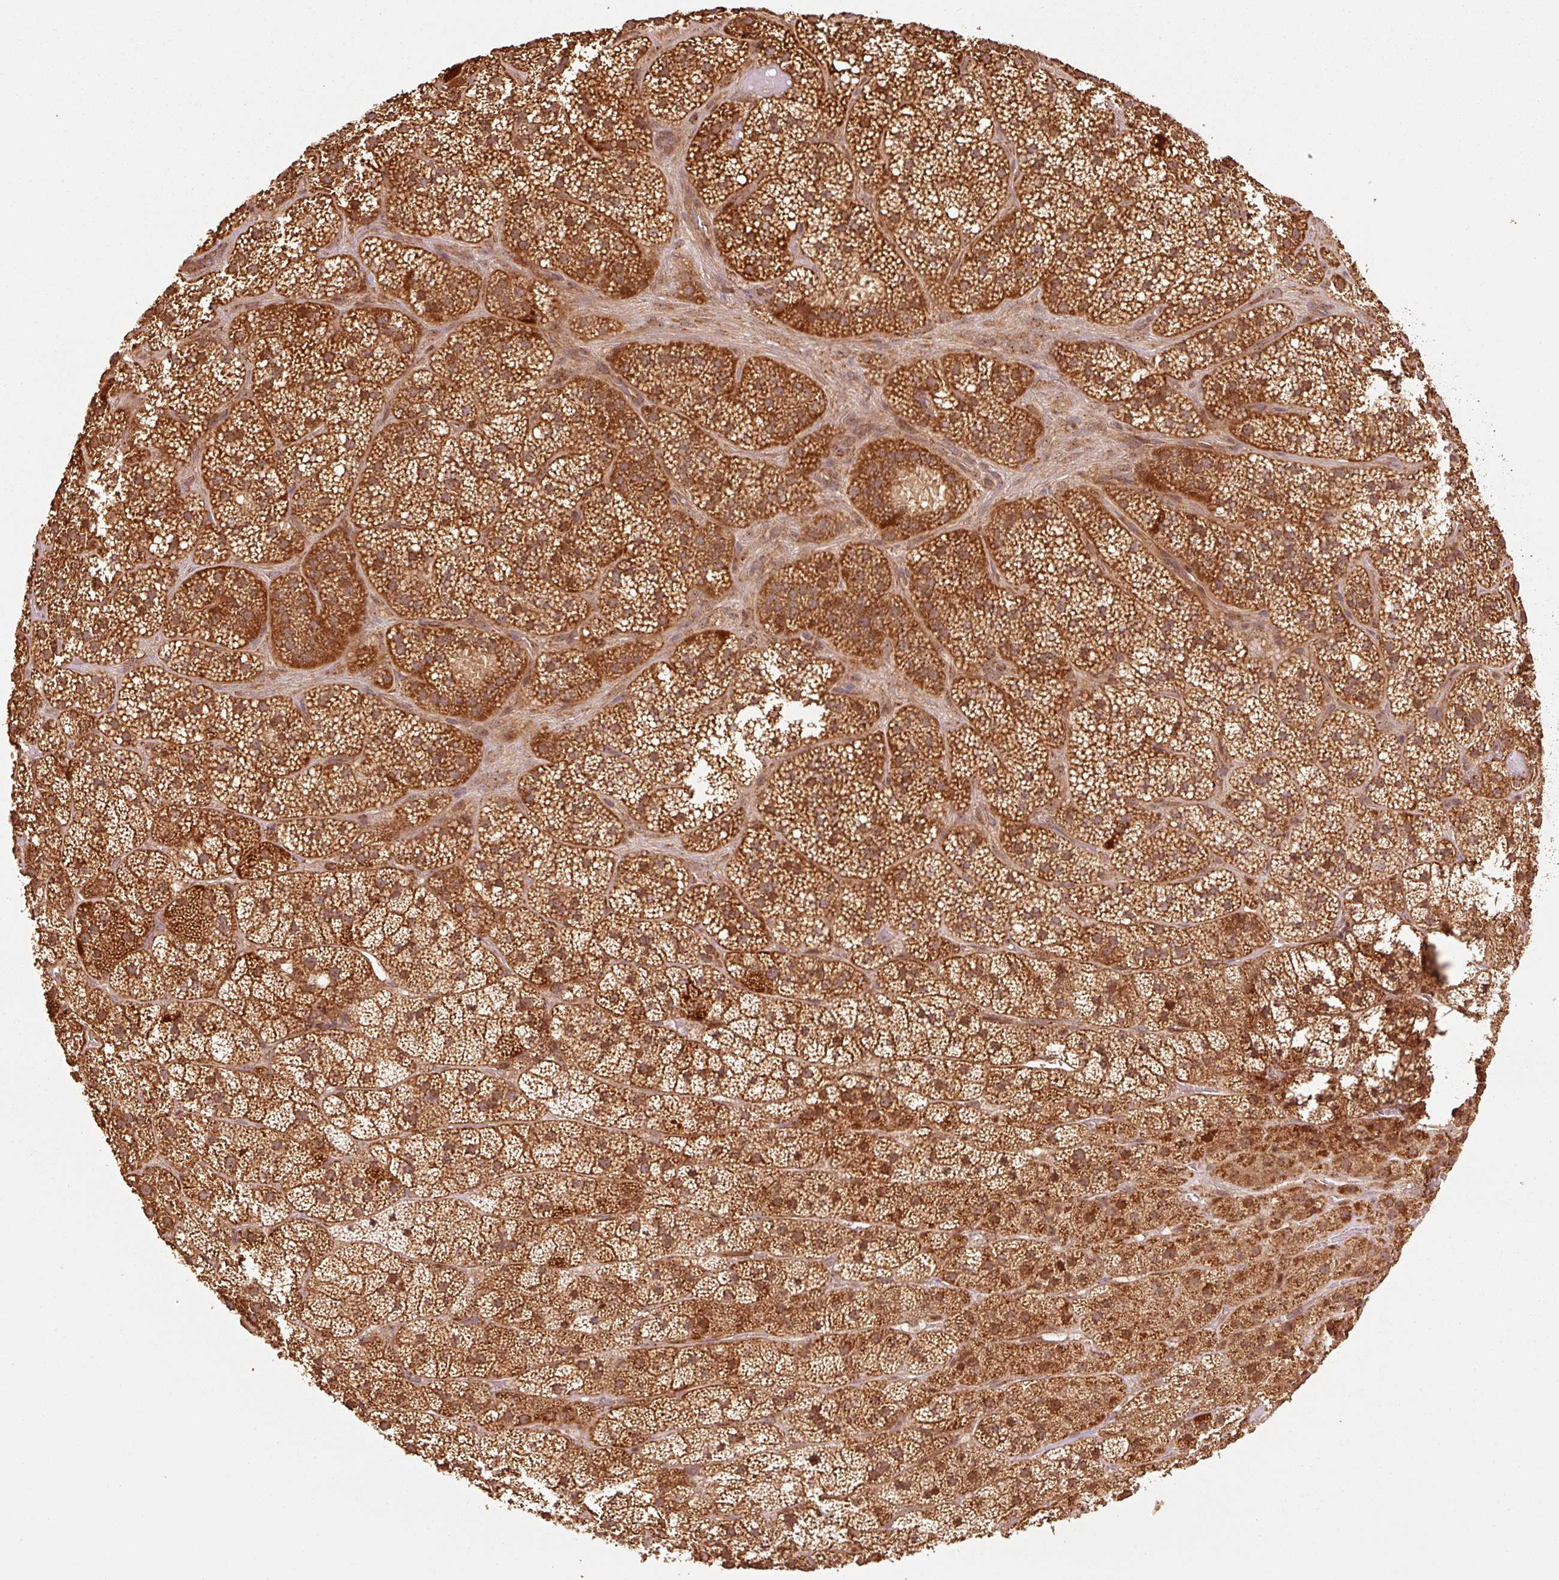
{"staining": {"intensity": "strong", "quantity": ">75%", "location": "cytoplasmic/membranous"}, "tissue": "adrenal gland", "cell_type": "Glandular cells", "image_type": "normal", "snomed": [{"axis": "morphology", "description": "Normal tissue, NOS"}, {"axis": "topography", "description": "Adrenal gland"}], "caption": "A high-resolution image shows IHC staining of benign adrenal gland, which demonstrates strong cytoplasmic/membranous positivity in about >75% of glandular cells.", "gene": "MRPL16", "patient": {"sex": "male", "age": 57}}